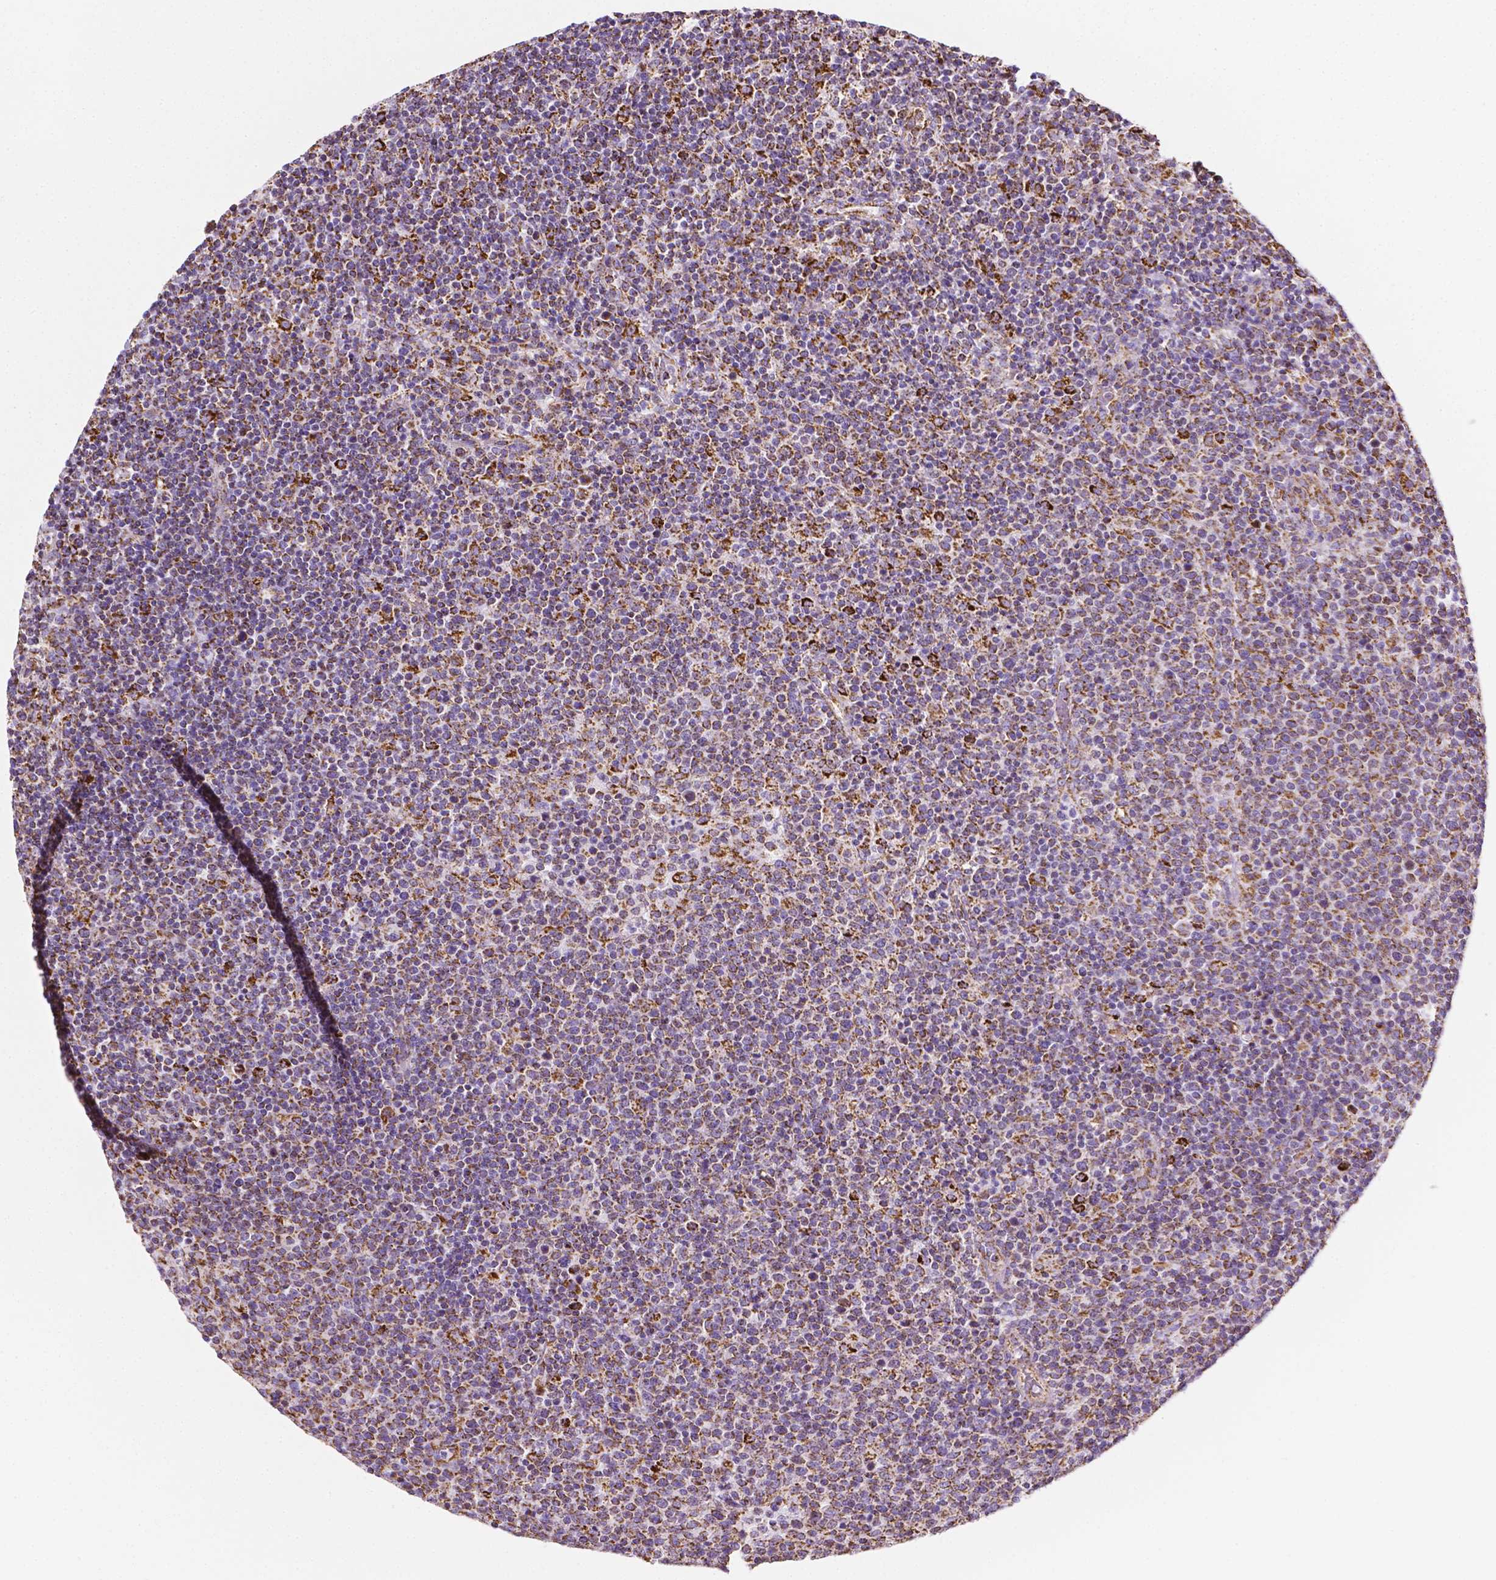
{"staining": {"intensity": "moderate", "quantity": "<25%", "location": "cytoplasmic/membranous"}, "tissue": "lymphoma", "cell_type": "Tumor cells", "image_type": "cancer", "snomed": [{"axis": "morphology", "description": "Malignant lymphoma, non-Hodgkin's type, High grade"}, {"axis": "topography", "description": "Lymph node"}], "caption": "High-grade malignant lymphoma, non-Hodgkin's type tissue shows moderate cytoplasmic/membranous expression in approximately <25% of tumor cells", "gene": "RMDN3", "patient": {"sex": "male", "age": 61}}